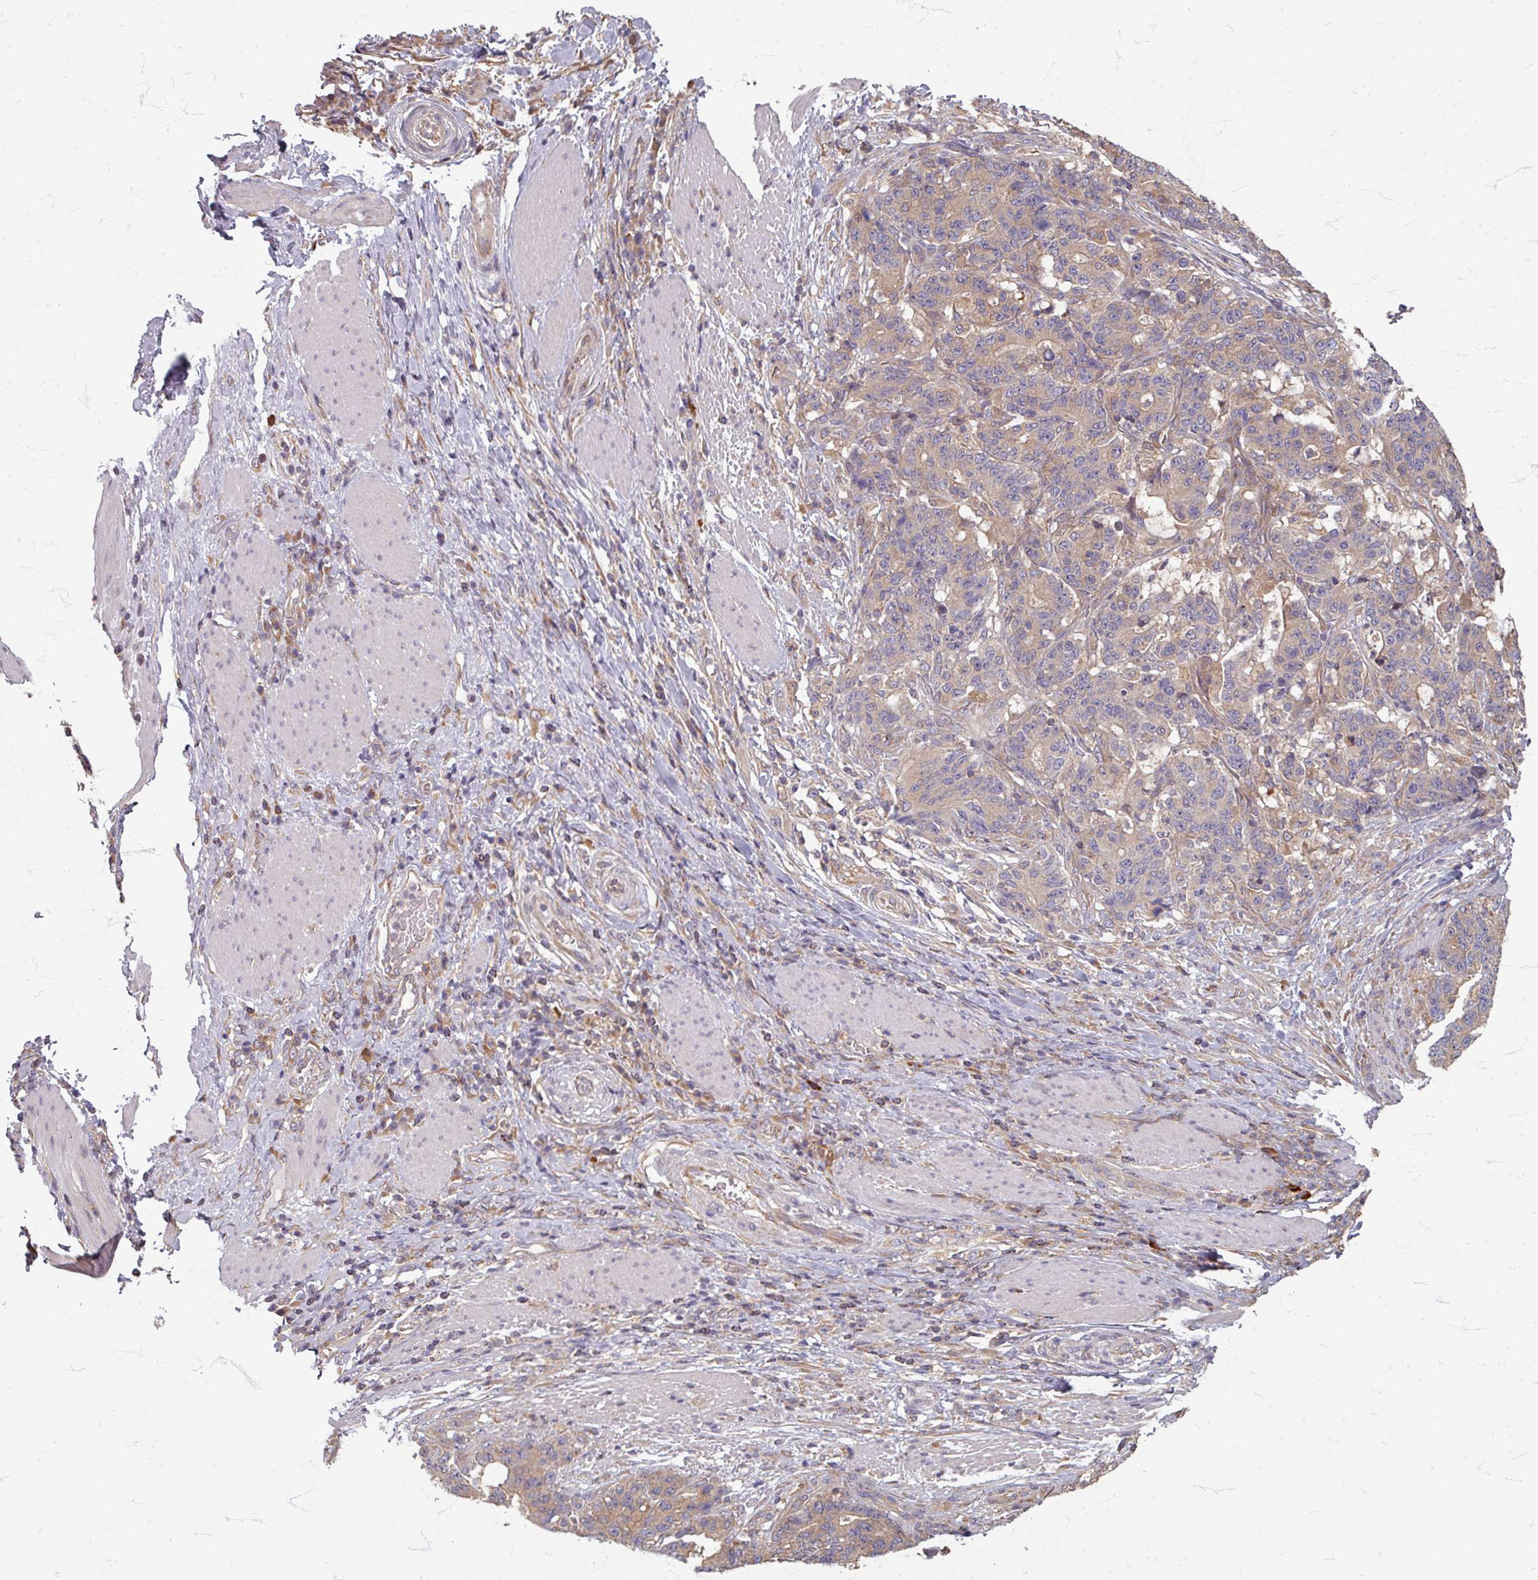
{"staining": {"intensity": "moderate", "quantity": "25%-75%", "location": "cytoplasmic/membranous"}, "tissue": "stomach cancer", "cell_type": "Tumor cells", "image_type": "cancer", "snomed": [{"axis": "morphology", "description": "Normal tissue, NOS"}, {"axis": "morphology", "description": "Adenocarcinoma, NOS"}, {"axis": "topography", "description": "Stomach"}], "caption": "Stomach adenocarcinoma stained with DAB immunohistochemistry (IHC) demonstrates medium levels of moderate cytoplasmic/membranous staining in approximately 25%-75% of tumor cells.", "gene": "STAM", "patient": {"sex": "female", "age": 64}}